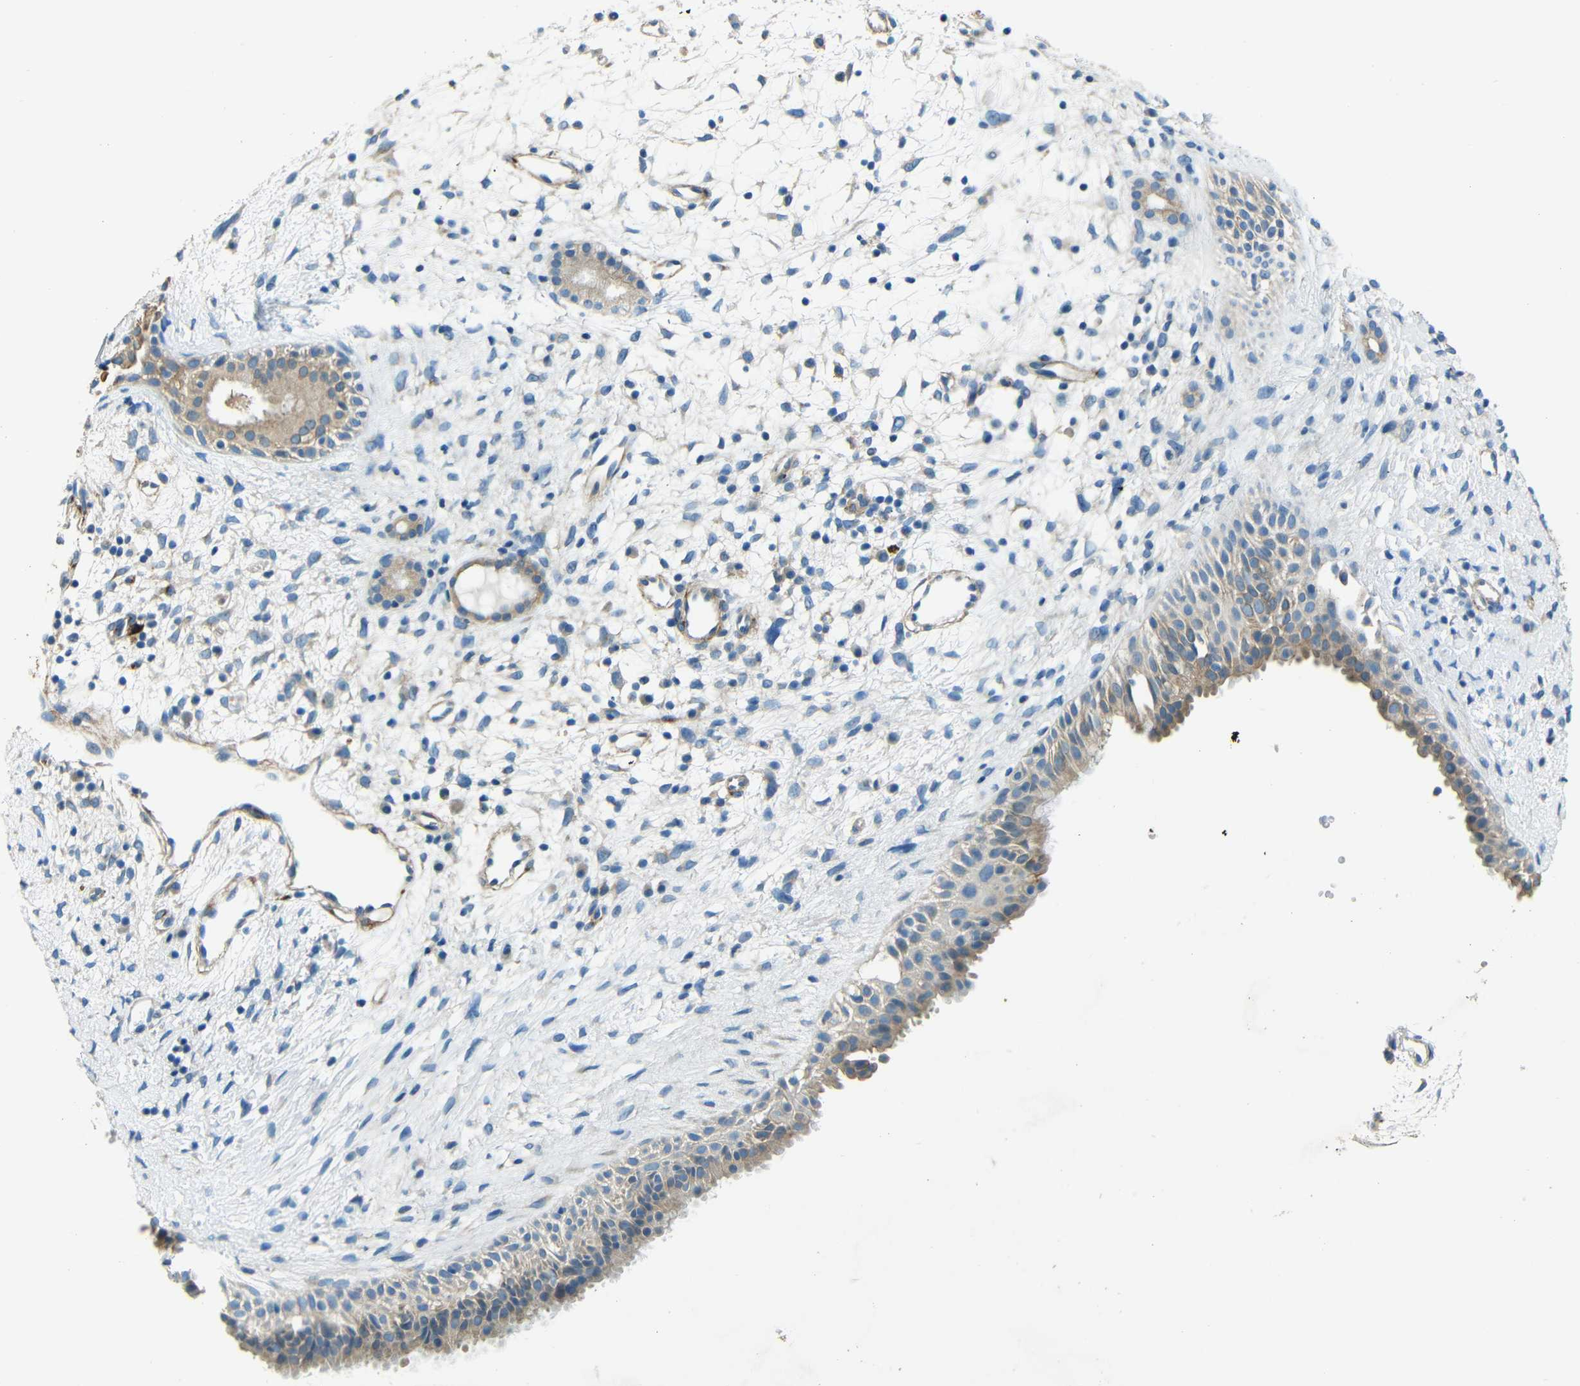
{"staining": {"intensity": "weak", "quantity": ">75%", "location": "cytoplasmic/membranous"}, "tissue": "nasopharynx", "cell_type": "Respiratory epithelial cells", "image_type": "normal", "snomed": [{"axis": "morphology", "description": "Normal tissue, NOS"}, {"axis": "topography", "description": "Nasopharynx"}], "caption": "Immunohistochemistry (IHC) photomicrograph of unremarkable nasopharynx: nasopharynx stained using immunohistochemistry (IHC) displays low levels of weak protein expression localized specifically in the cytoplasmic/membranous of respiratory epithelial cells, appearing as a cytoplasmic/membranous brown color.", "gene": "CYP26B1", "patient": {"sex": "female", "age": 54}}